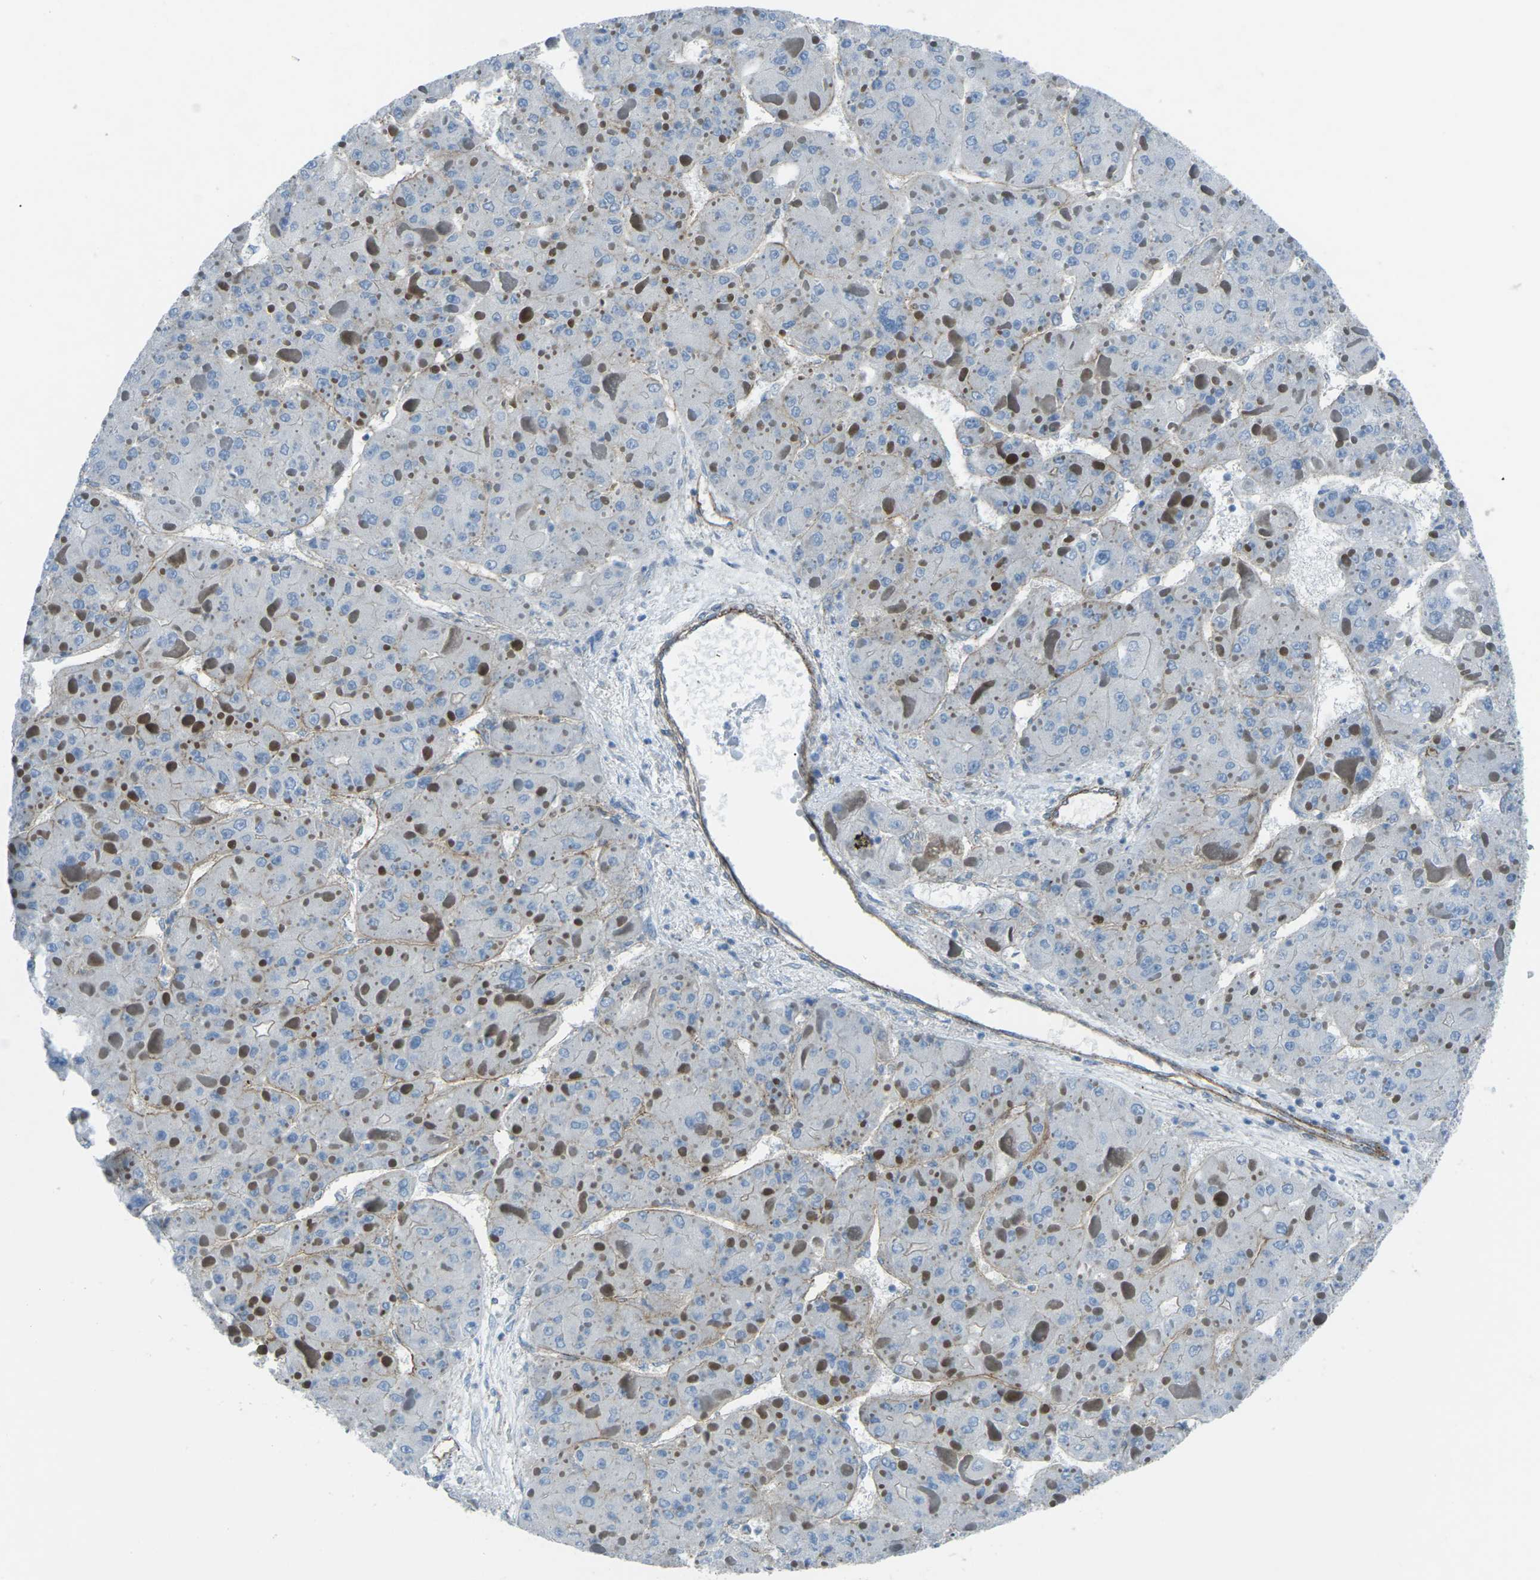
{"staining": {"intensity": "negative", "quantity": "none", "location": "none"}, "tissue": "liver cancer", "cell_type": "Tumor cells", "image_type": "cancer", "snomed": [{"axis": "morphology", "description": "Carcinoma, Hepatocellular, NOS"}, {"axis": "topography", "description": "Liver"}], "caption": "This is an immunohistochemistry micrograph of hepatocellular carcinoma (liver). There is no staining in tumor cells.", "gene": "UTRN", "patient": {"sex": "female", "age": 73}}